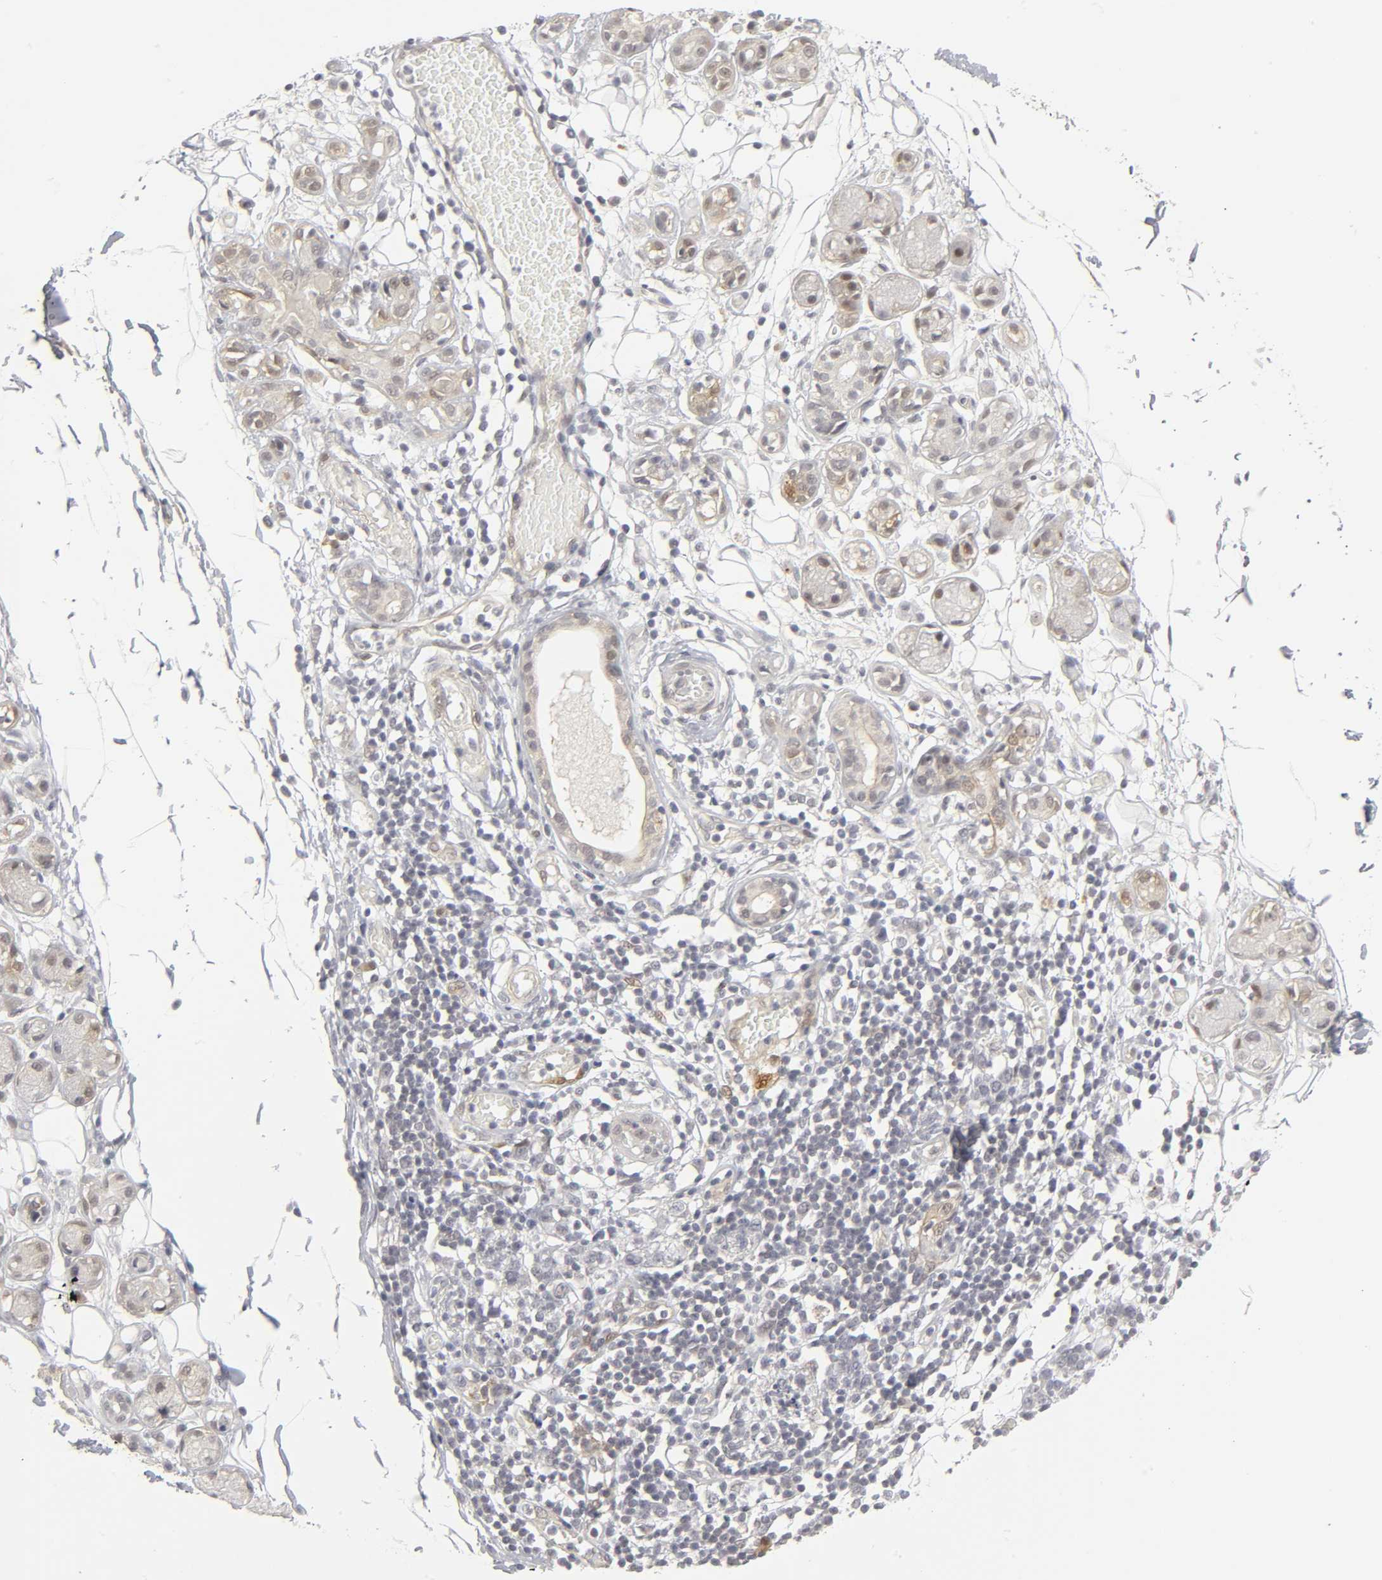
{"staining": {"intensity": "negative", "quantity": "none", "location": "none"}, "tissue": "adipose tissue", "cell_type": "Adipocytes", "image_type": "normal", "snomed": [{"axis": "morphology", "description": "Normal tissue, NOS"}, {"axis": "morphology", "description": "Inflammation, NOS"}, {"axis": "topography", "description": "Vascular tissue"}, {"axis": "topography", "description": "Salivary gland"}], "caption": "IHC photomicrograph of normal adipose tissue stained for a protein (brown), which demonstrates no expression in adipocytes.", "gene": "PDLIM3", "patient": {"sex": "female", "age": 75}}